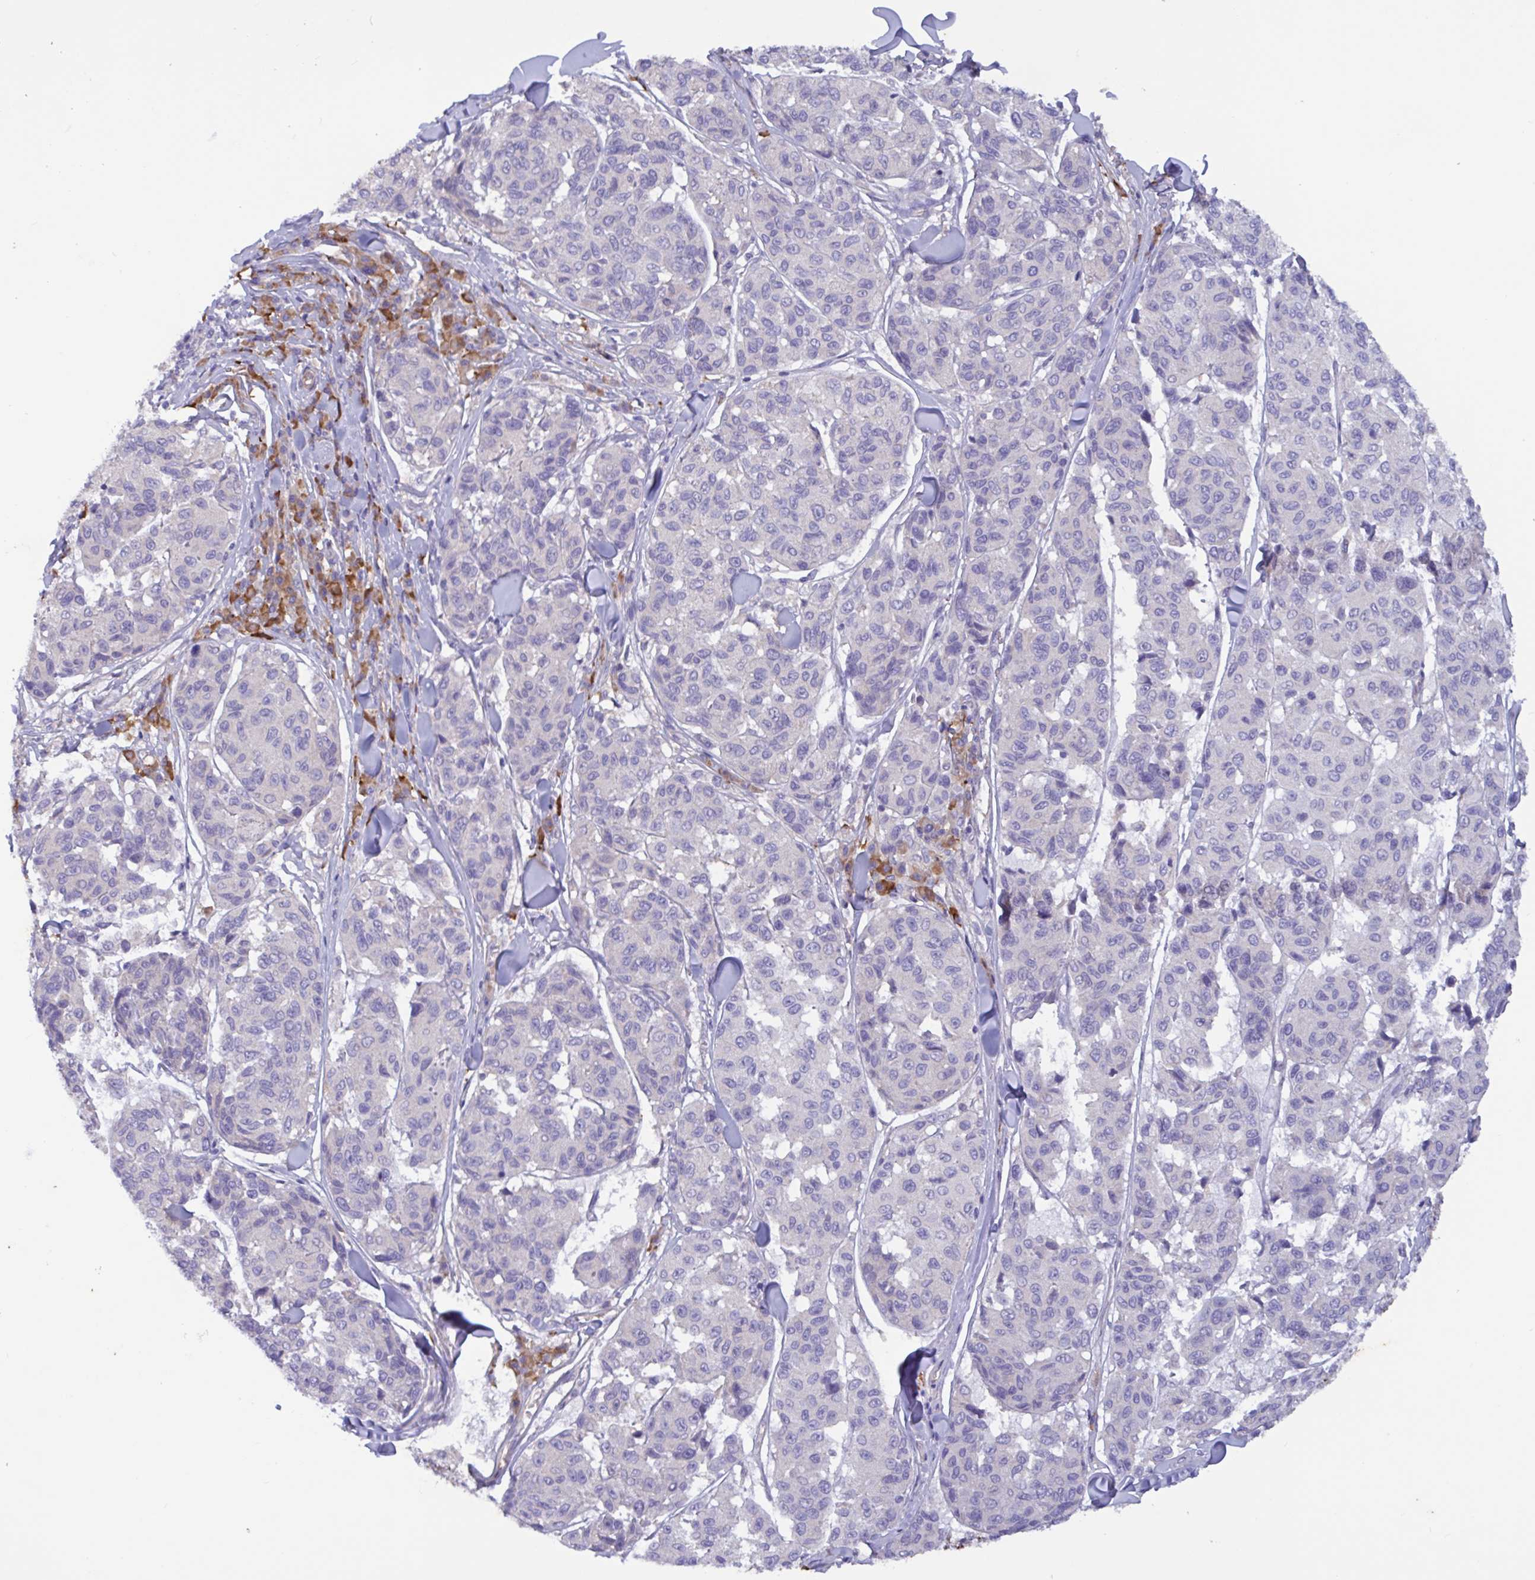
{"staining": {"intensity": "negative", "quantity": "none", "location": "none"}, "tissue": "melanoma", "cell_type": "Tumor cells", "image_type": "cancer", "snomed": [{"axis": "morphology", "description": "Malignant melanoma, NOS"}, {"axis": "topography", "description": "Skin"}], "caption": "The micrograph exhibits no staining of tumor cells in malignant melanoma.", "gene": "SLC66A1", "patient": {"sex": "female", "age": 66}}